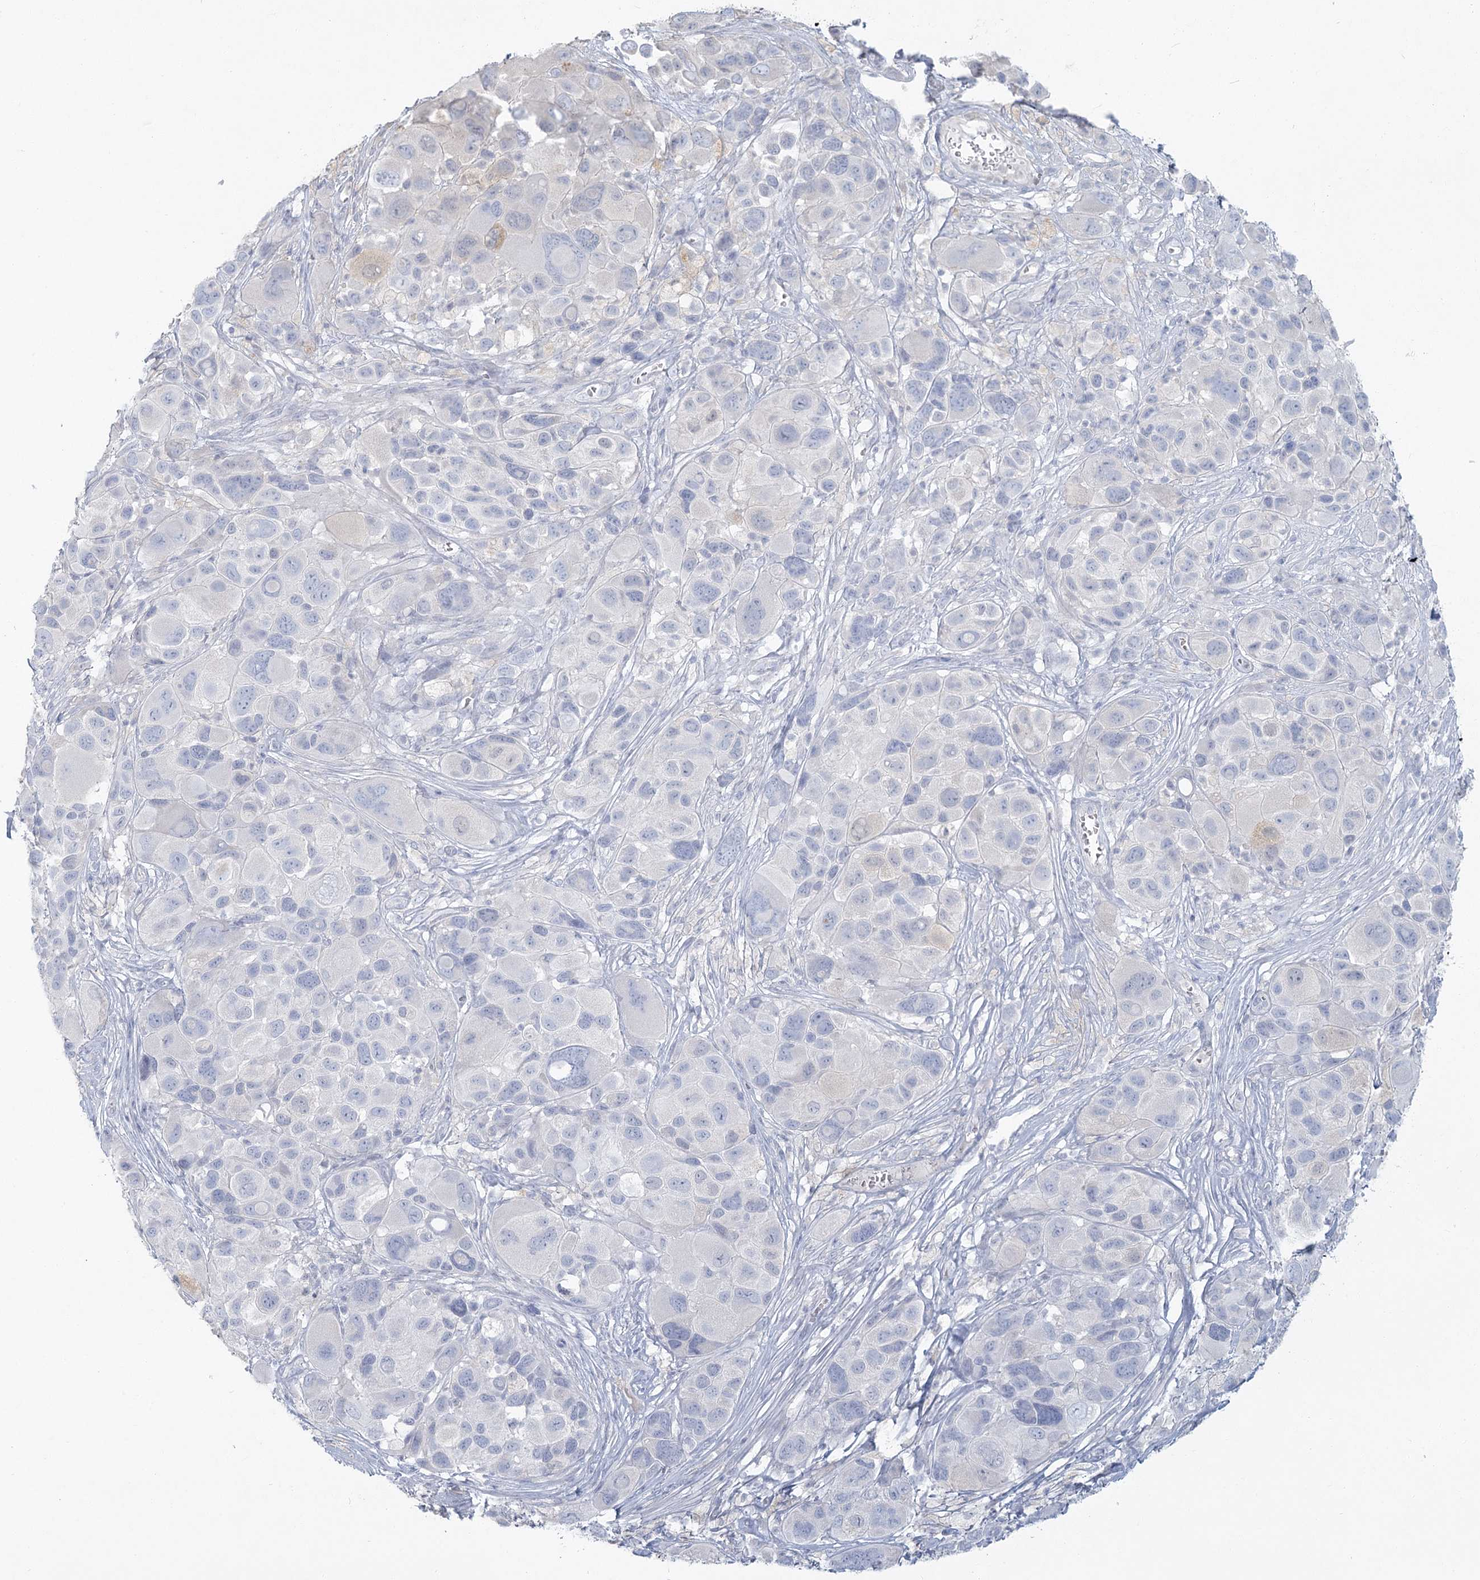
{"staining": {"intensity": "negative", "quantity": "none", "location": "none"}, "tissue": "melanoma", "cell_type": "Tumor cells", "image_type": "cancer", "snomed": [{"axis": "morphology", "description": "Malignant melanoma, NOS"}, {"axis": "topography", "description": "Skin of trunk"}], "caption": "Histopathology image shows no significant protein staining in tumor cells of malignant melanoma. Nuclei are stained in blue.", "gene": "LRP2BP", "patient": {"sex": "male", "age": 71}}